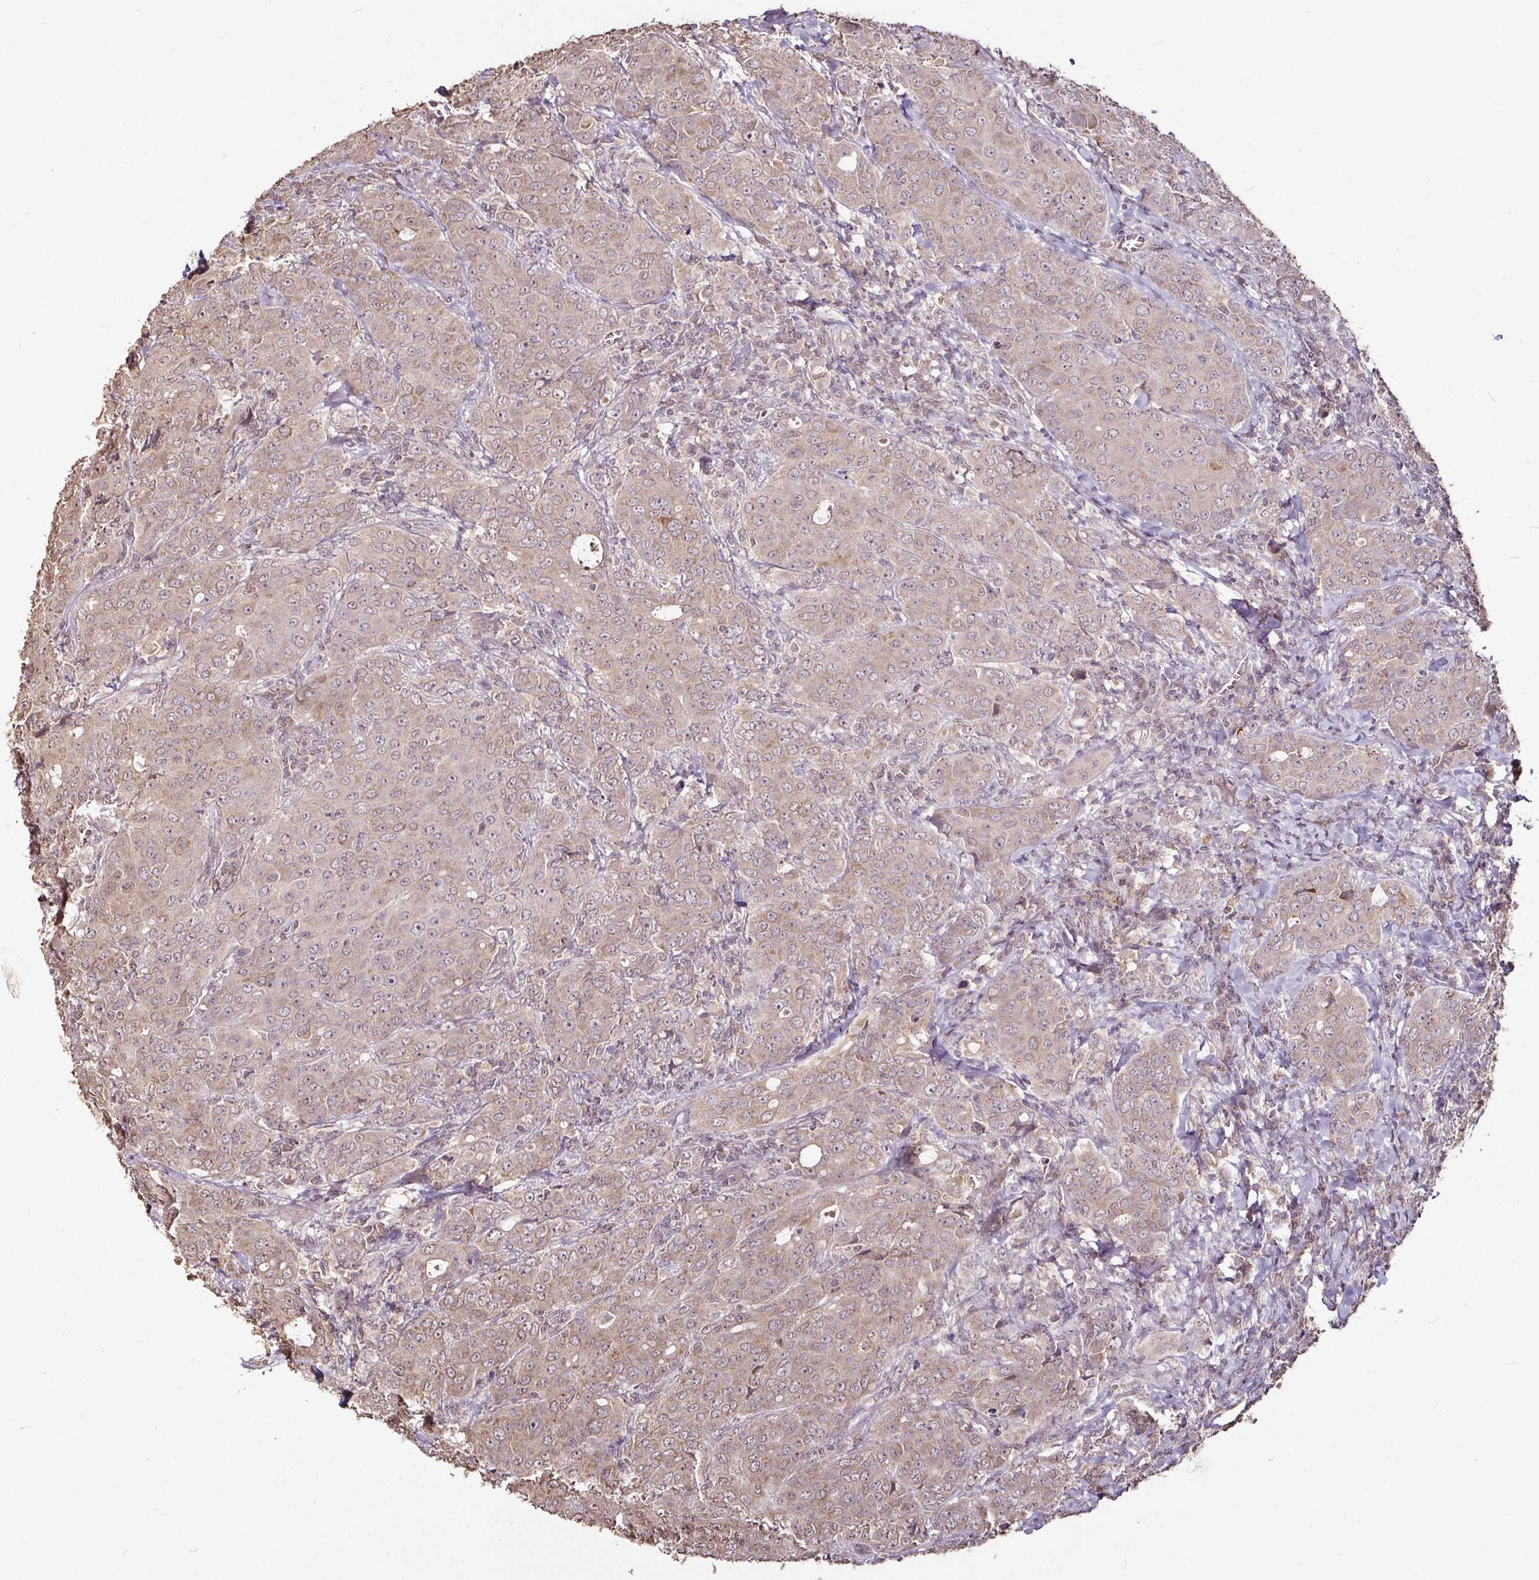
{"staining": {"intensity": "weak", "quantity": "25%-75%", "location": "cytoplasmic/membranous"}, "tissue": "breast cancer", "cell_type": "Tumor cells", "image_type": "cancer", "snomed": [{"axis": "morphology", "description": "Duct carcinoma"}, {"axis": "topography", "description": "Breast"}], "caption": "Protein expression analysis of human breast invasive ductal carcinoma reveals weak cytoplasmic/membranous expression in about 25%-75% of tumor cells.", "gene": "RPL38", "patient": {"sex": "female", "age": 43}}